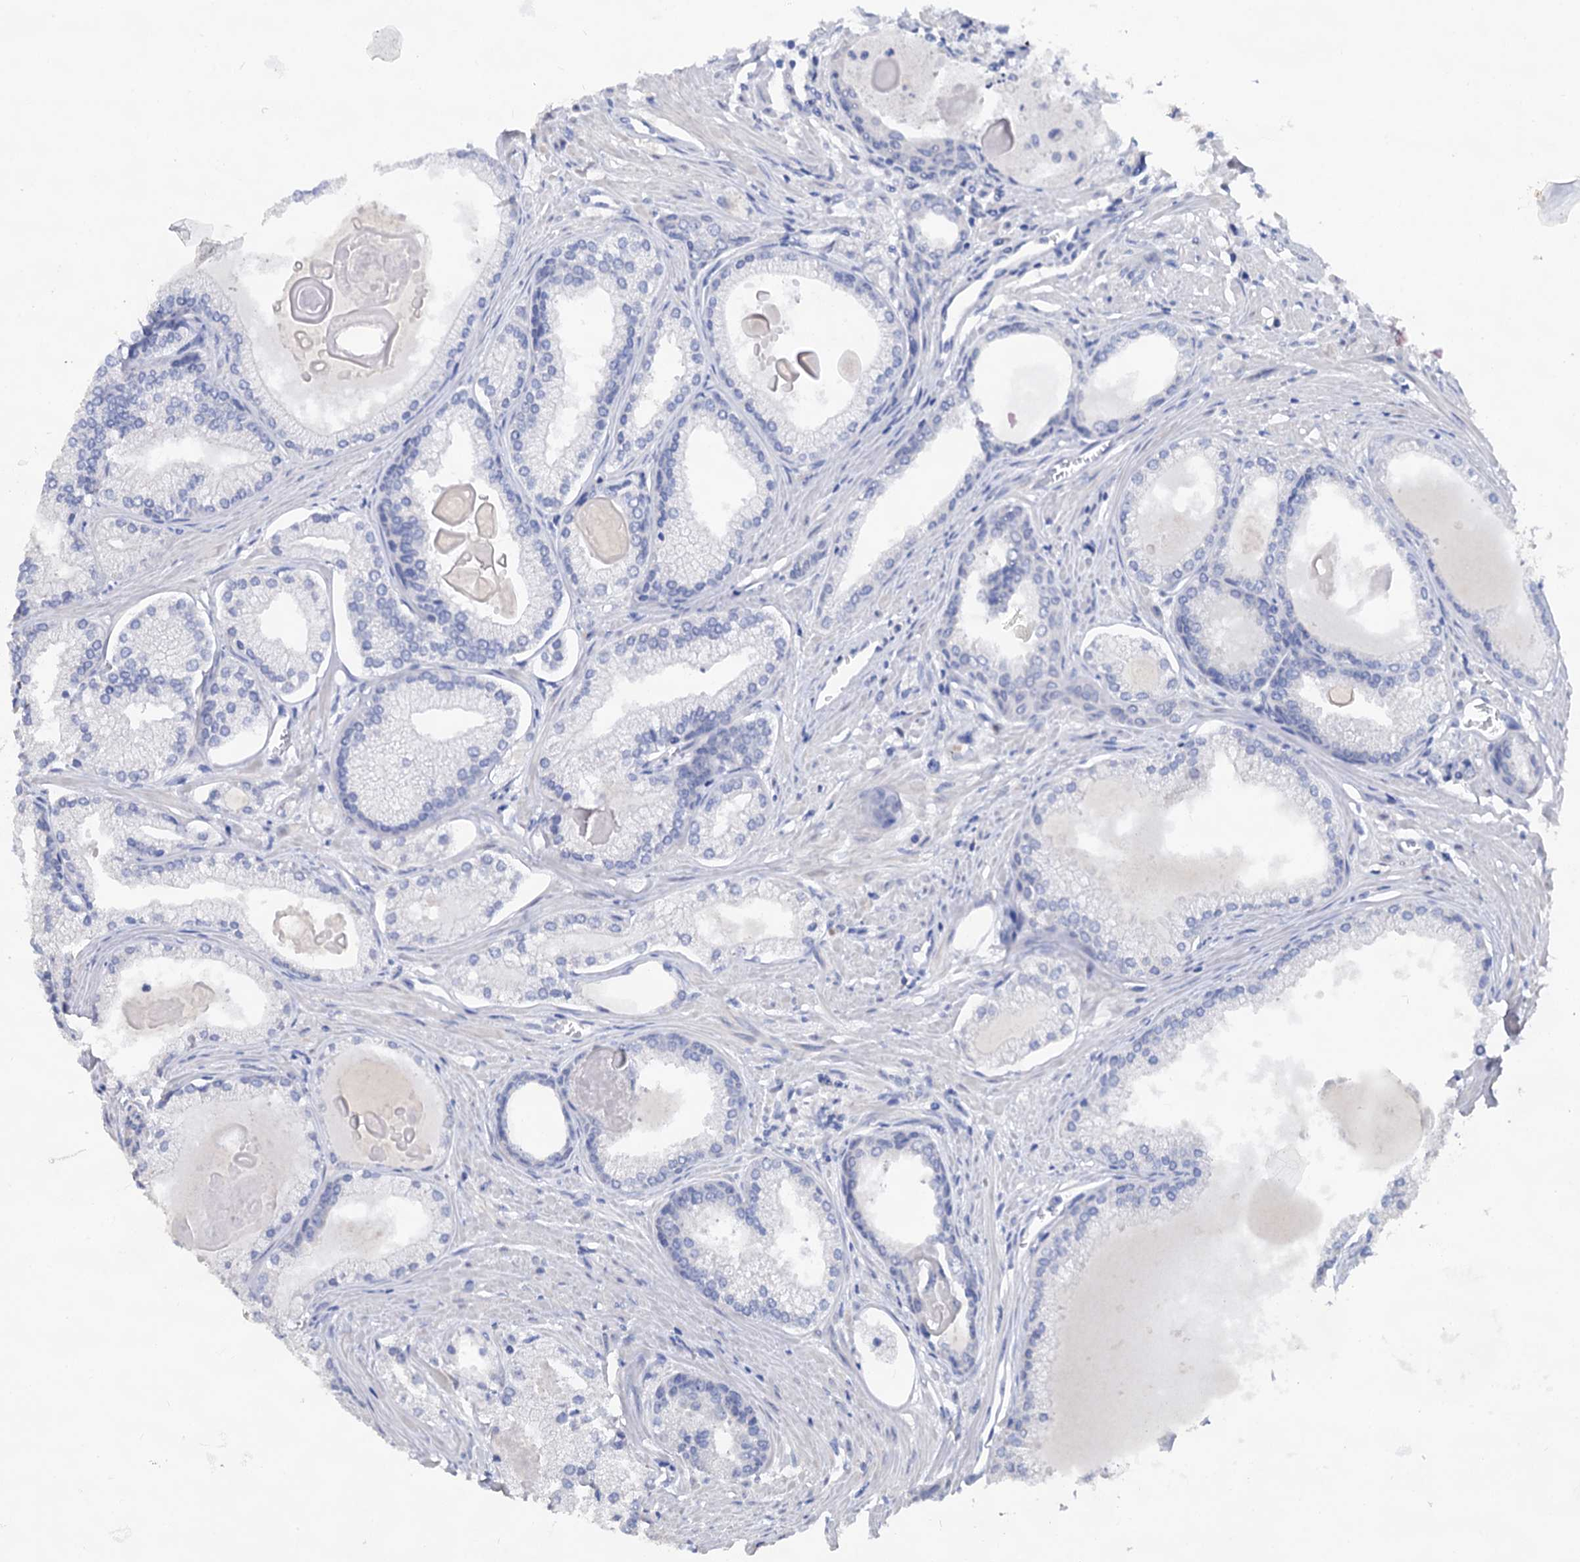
{"staining": {"intensity": "negative", "quantity": "none", "location": "none"}, "tissue": "prostate cancer", "cell_type": "Tumor cells", "image_type": "cancer", "snomed": [{"axis": "morphology", "description": "Adenocarcinoma, High grade"}, {"axis": "topography", "description": "Prostate"}], "caption": "High magnification brightfield microscopy of high-grade adenocarcinoma (prostate) stained with DAB (brown) and counterstained with hematoxylin (blue): tumor cells show no significant staining.", "gene": "CAPRIN2", "patient": {"sex": "male", "age": 68}}